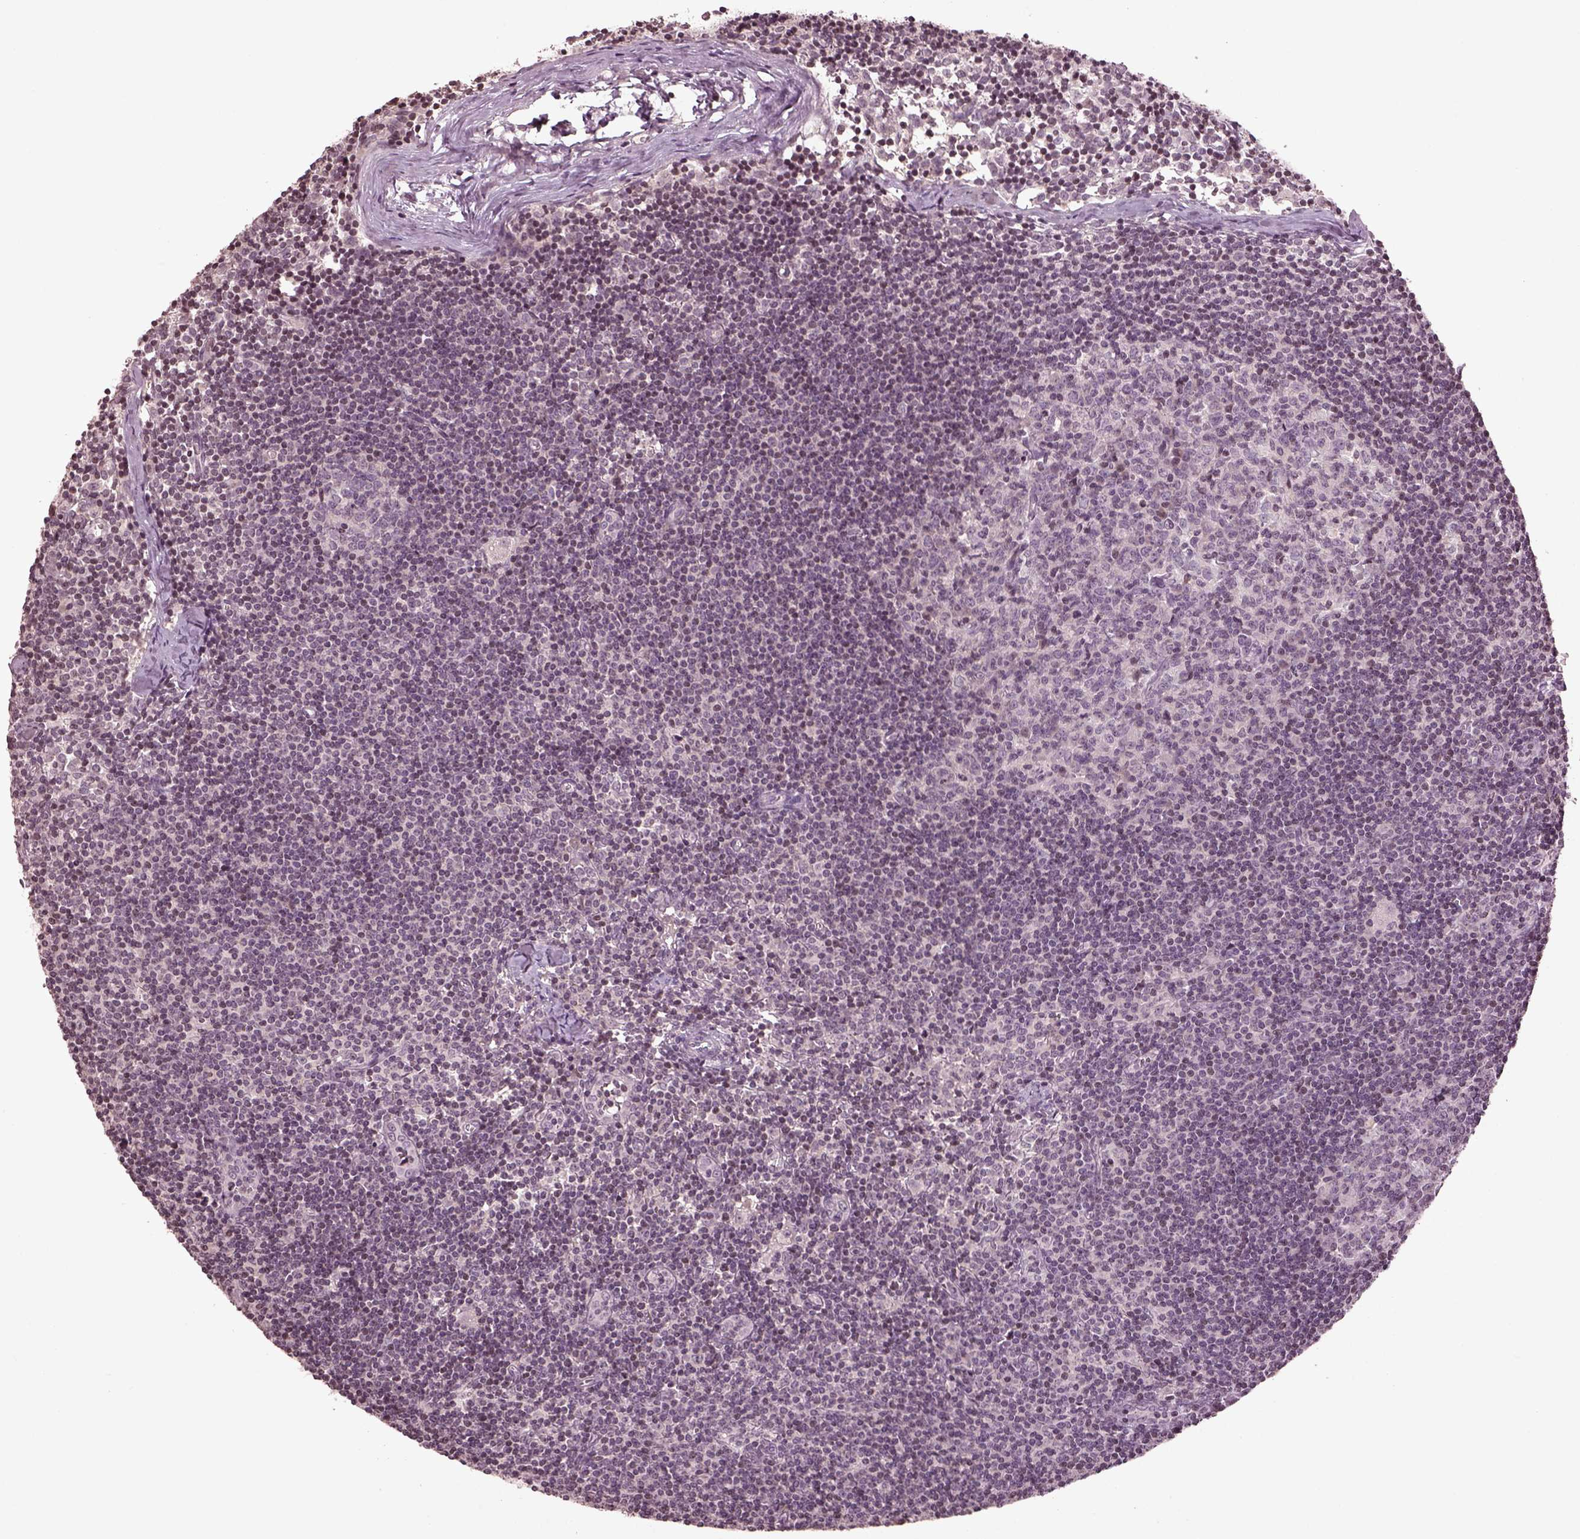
{"staining": {"intensity": "negative", "quantity": "none", "location": "none"}, "tissue": "lymph node", "cell_type": "Germinal center cells", "image_type": "normal", "snomed": [{"axis": "morphology", "description": "Normal tissue, NOS"}, {"axis": "topography", "description": "Lymph node"}], "caption": "Lymph node was stained to show a protein in brown. There is no significant expression in germinal center cells. (Brightfield microscopy of DAB (3,3'-diaminobenzidine) IHC at high magnification).", "gene": "GRM4", "patient": {"sex": "female", "age": 52}}